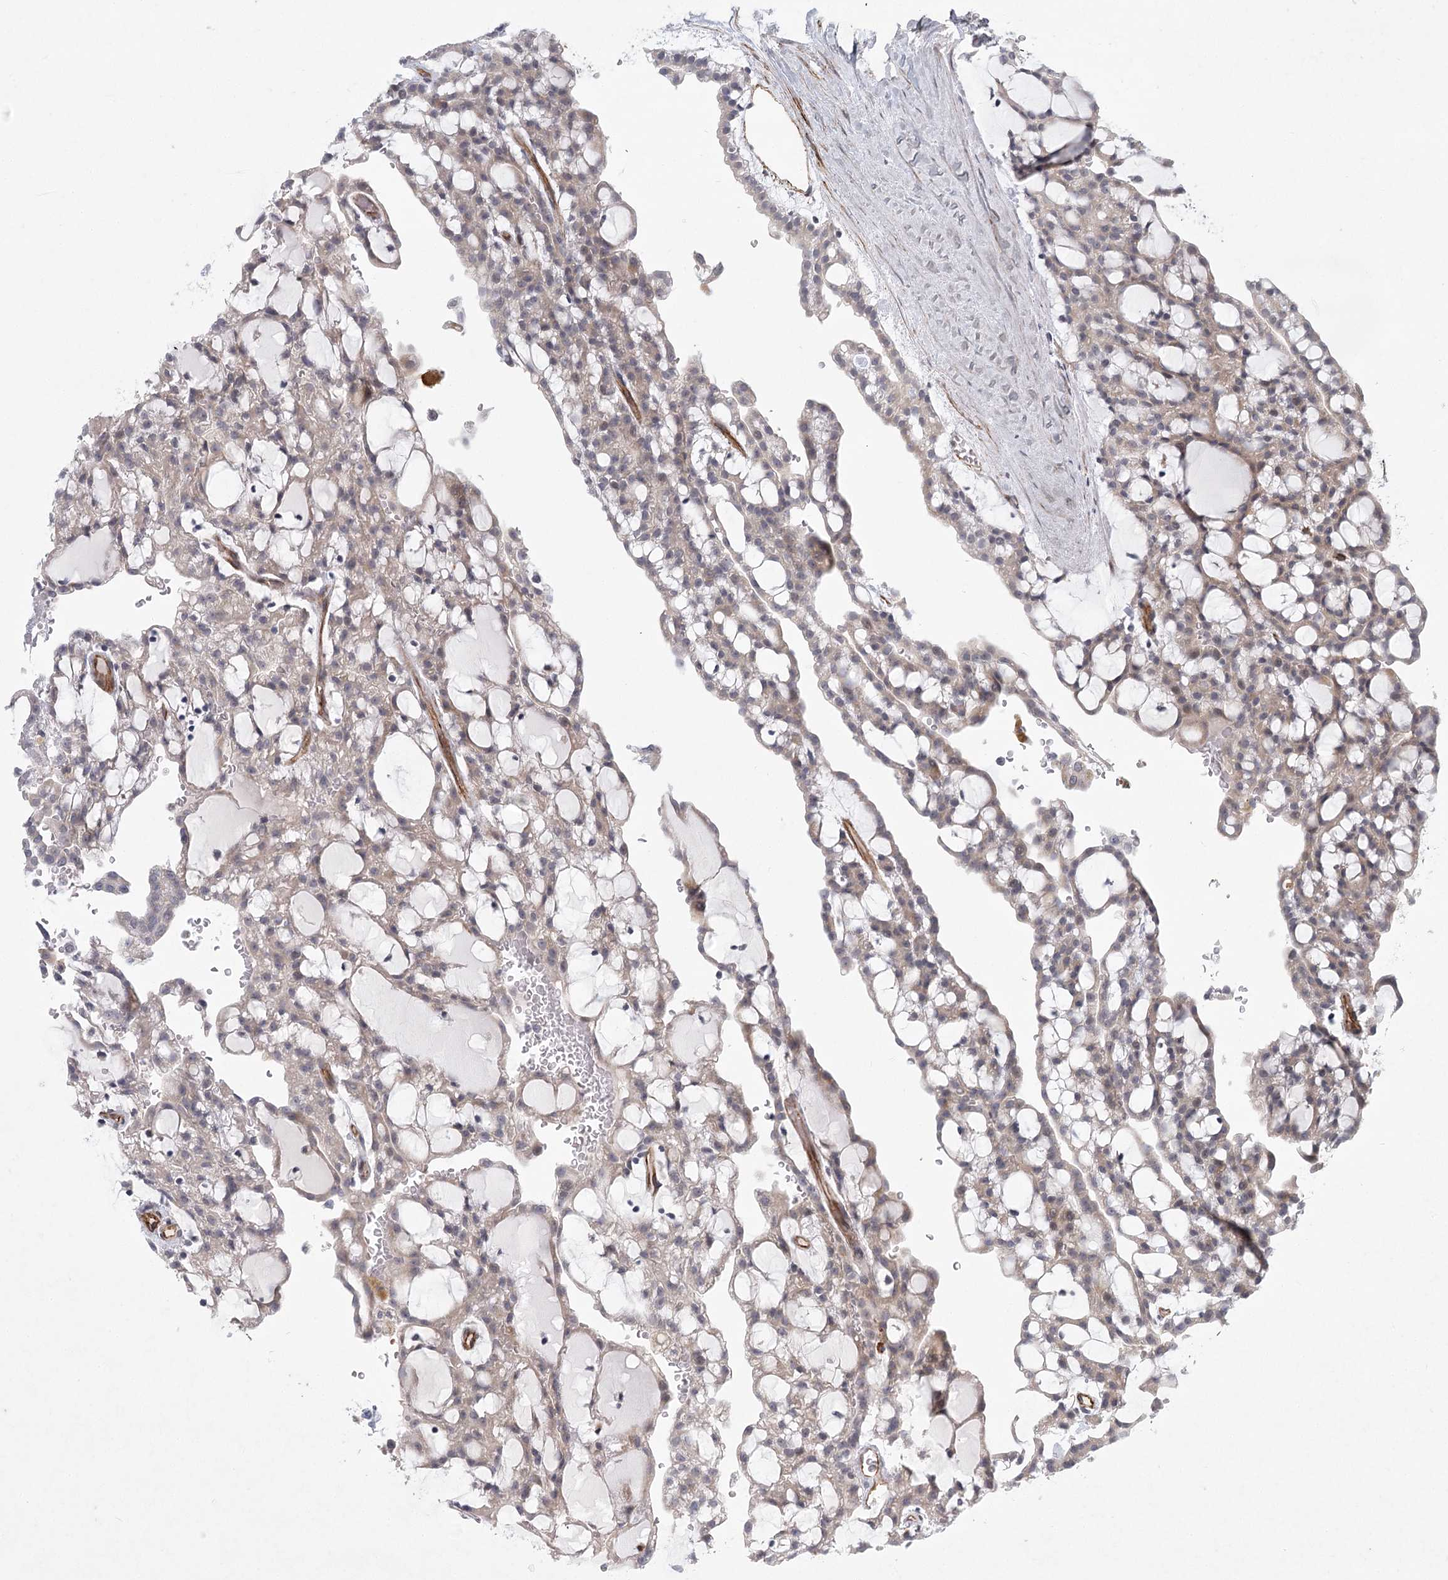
{"staining": {"intensity": "weak", "quantity": "25%-75%", "location": "cytoplasmic/membranous"}, "tissue": "renal cancer", "cell_type": "Tumor cells", "image_type": "cancer", "snomed": [{"axis": "morphology", "description": "Adenocarcinoma, NOS"}, {"axis": "topography", "description": "Kidney"}], "caption": "Renal cancer (adenocarcinoma) was stained to show a protein in brown. There is low levels of weak cytoplasmic/membranous expression in about 25%-75% of tumor cells. (DAB (3,3'-diaminobenzidine) = brown stain, brightfield microscopy at high magnification).", "gene": "MEPE", "patient": {"sex": "male", "age": 63}}